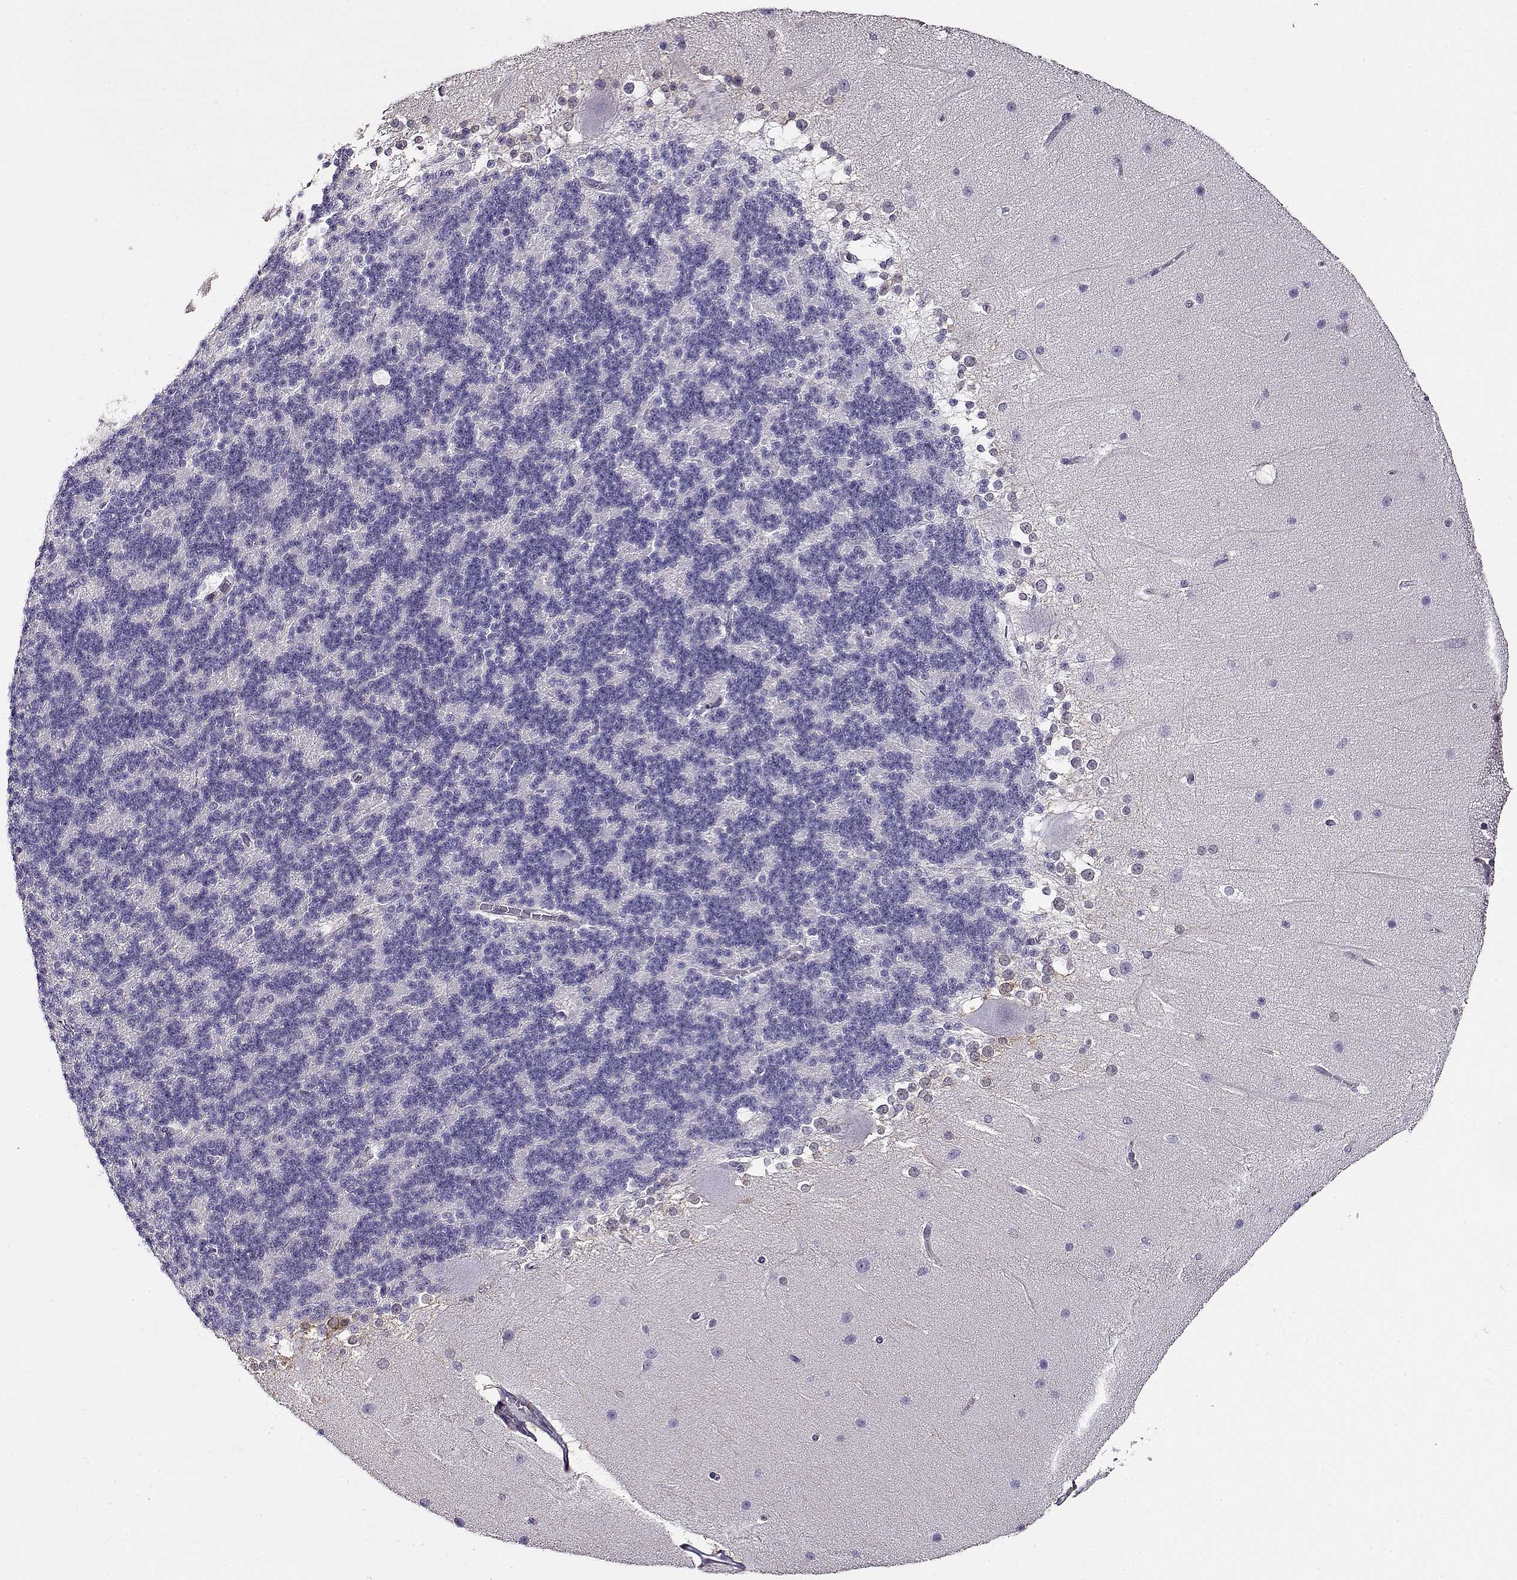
{"staining": {"intensity": "negative", "quantity": "none", "location": "none"}, "tissue": "cerebellum", "cell_type": "Cells in granular layer", "image_type": "normal", "snomed": [{"axis": "morphology", "description": "Normal tissue, NOS"}, {"axis": "topography", "description": "Cerebellum"}], "caption": "Benign cerebellum was stained to show a protein in brown. There is no significant staining in cells in granular layer.", "gene": "CCR8", "patient": {"sex": "female", "age": 19}}